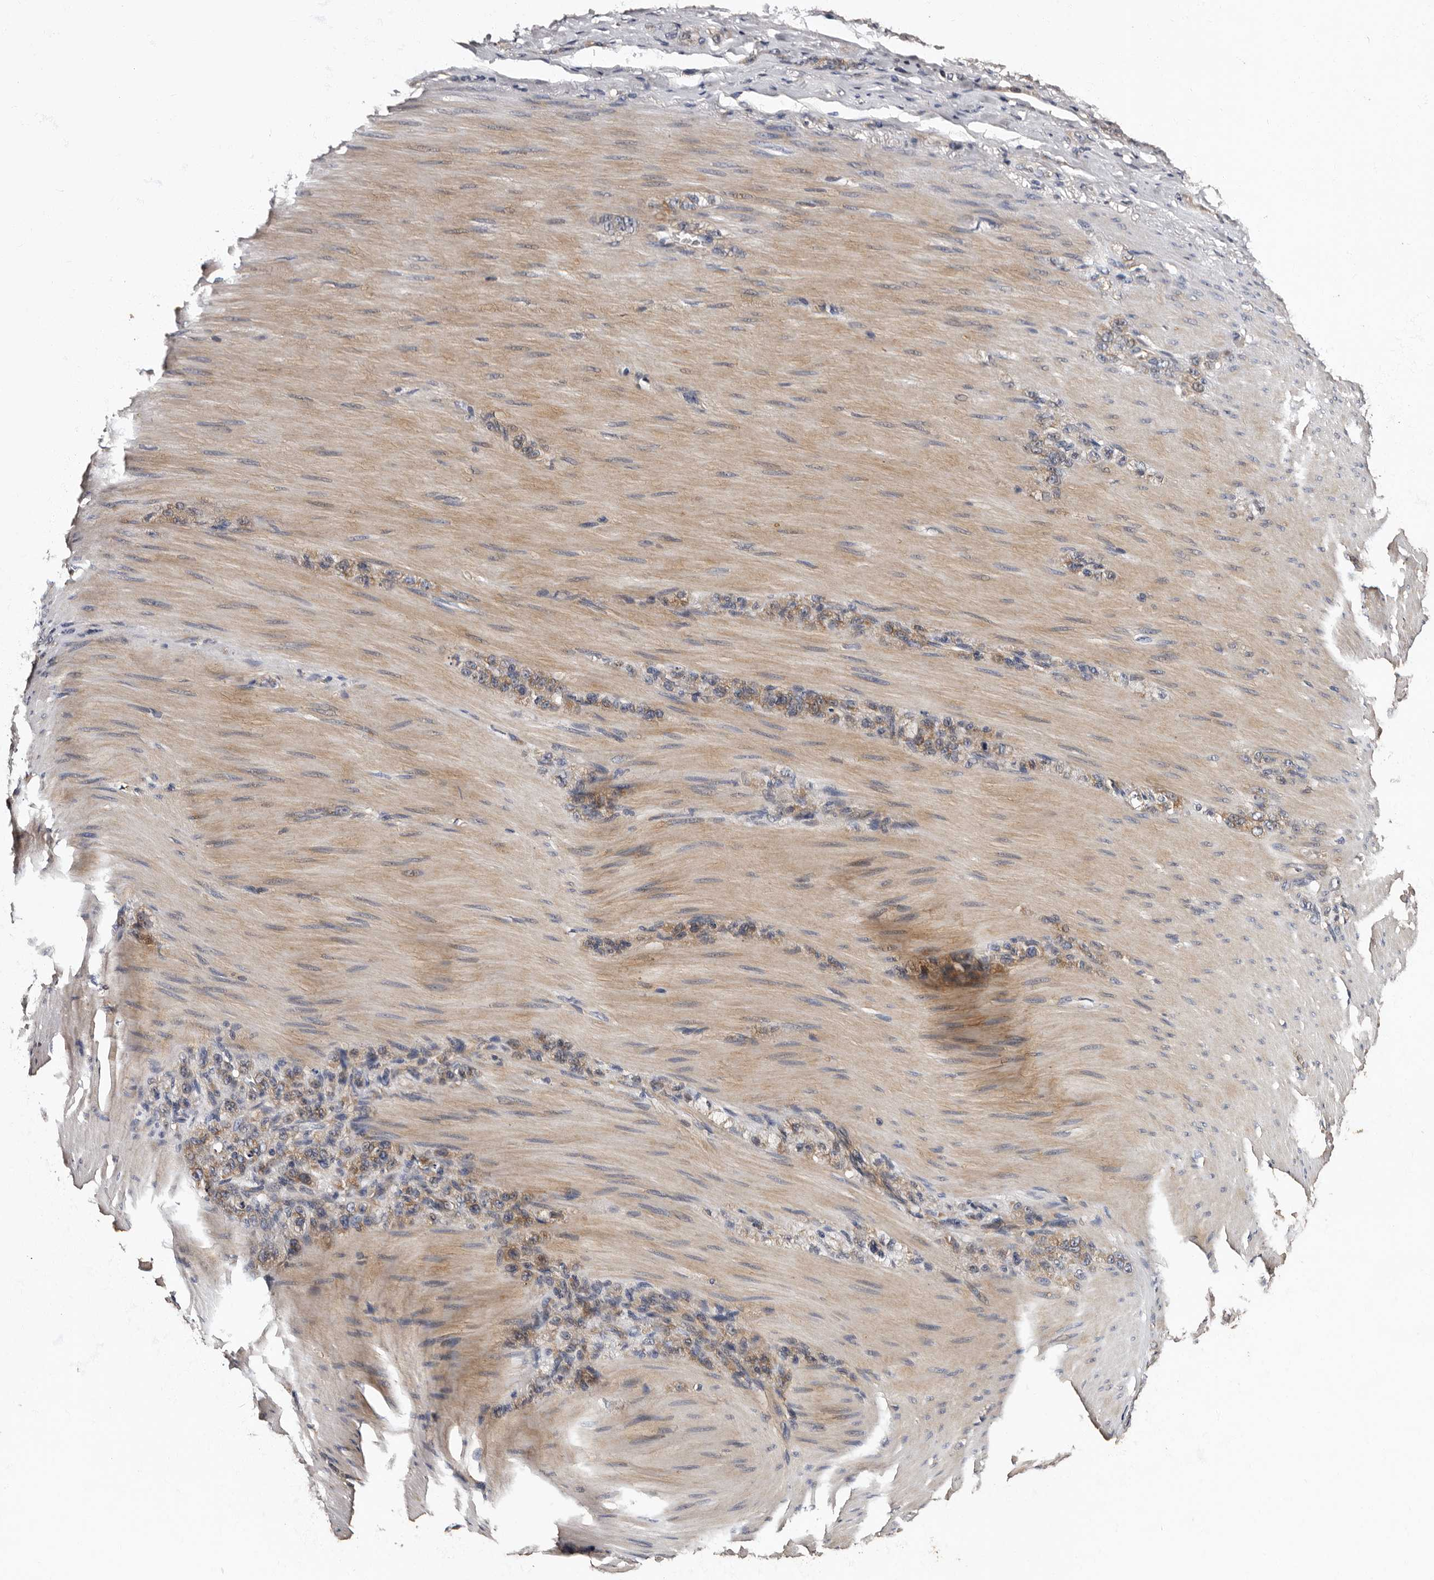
{"staining": {"intensity": "weak", "quantity": ">75%", "location": "cytoplasmic/membranous"}, "tissue": "stomach cancer", "cell_type": "Tumor cells", "image_type": "cancer", "snomed": [{"axis": "morphology", "description": "Normal tissue, NOS"}, {"axis": "morphology", "description": "Adenocarcinoma, NOS"}, {"axis": "topography", "description": "Stomach"}], "caption": "Stomach cancer was stained to show a protein in brown. There is low levels of weak cytoplasmic/membranous positivity in approximately >75% of tumor cells.", "gene": "ADCK5", "patient": {"sex": "male", "age": 82}}